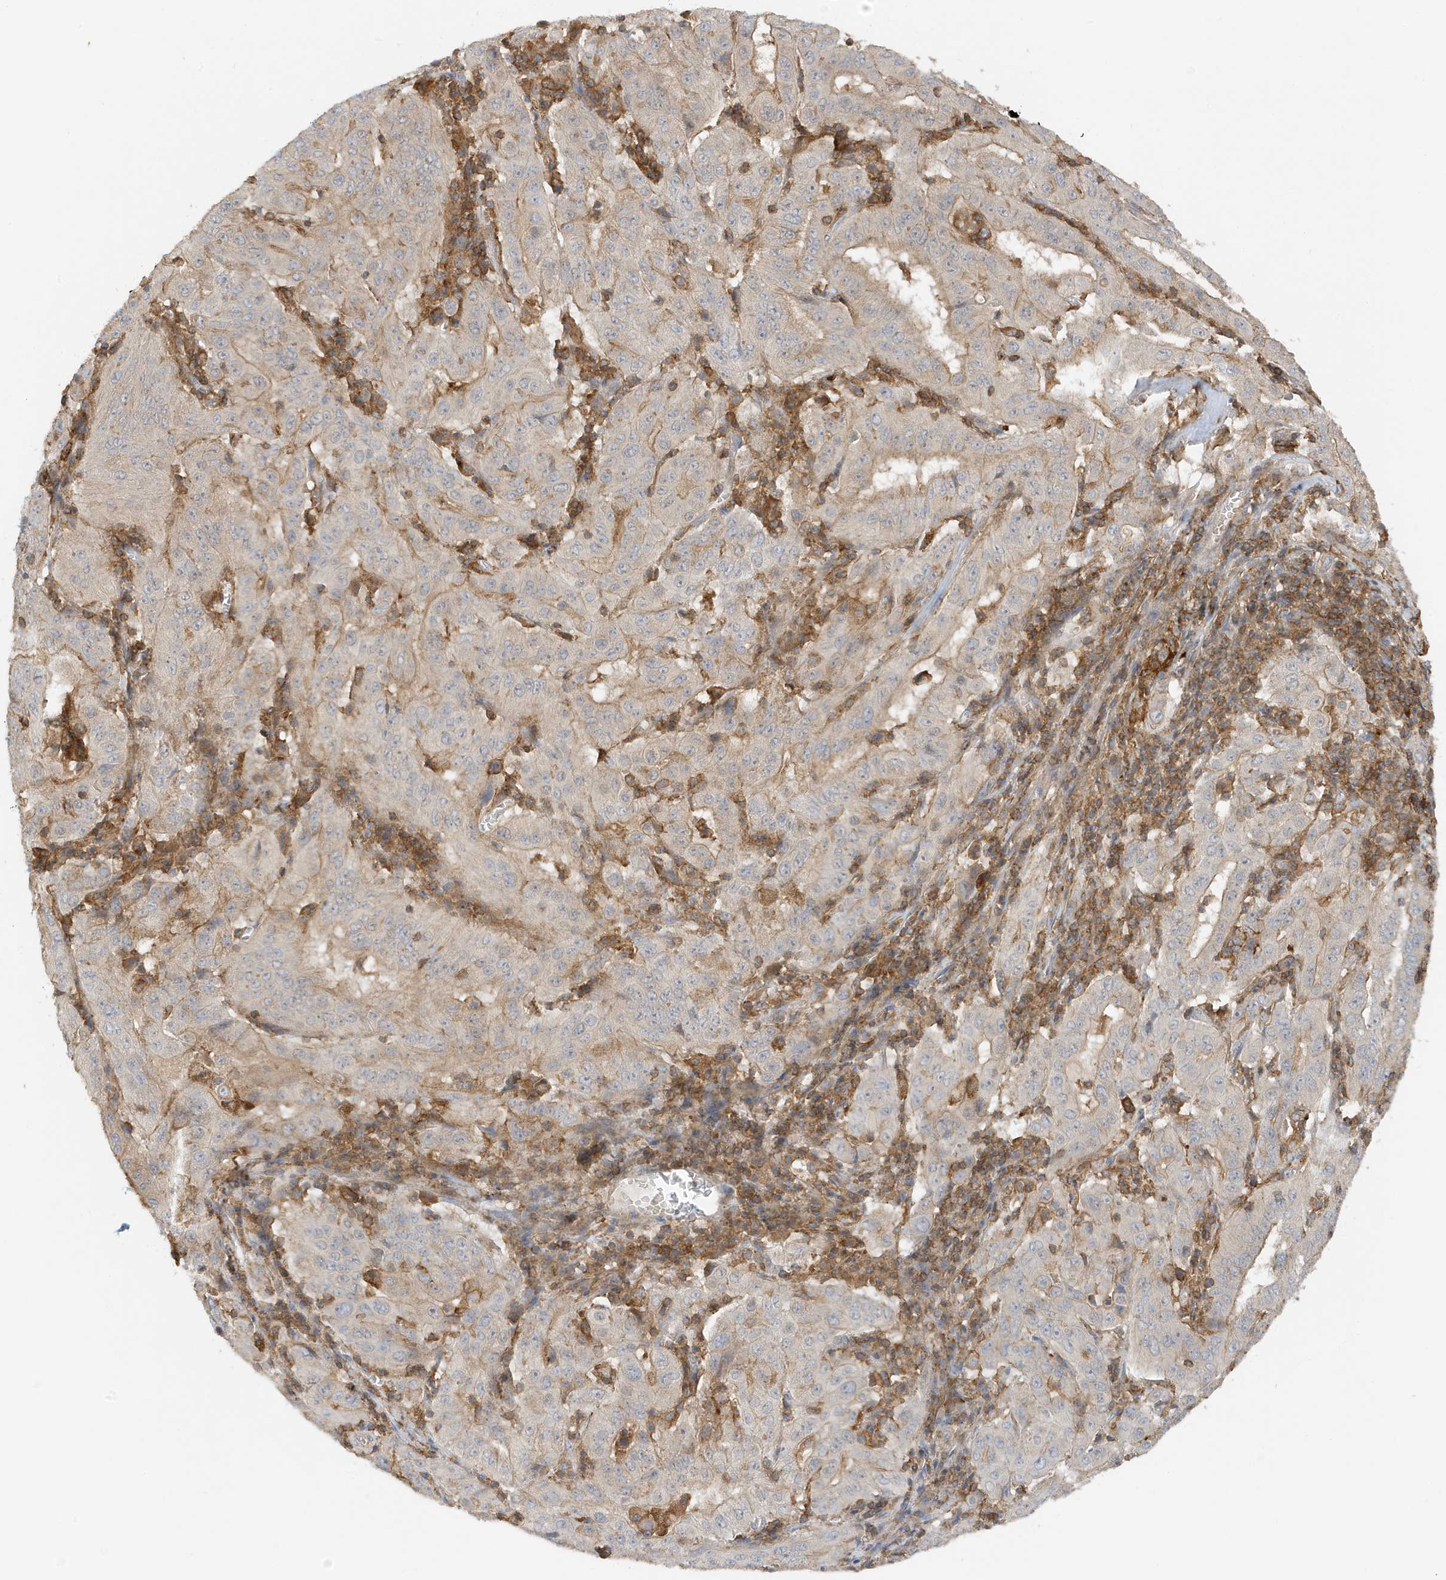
{"staining": {"intensity": "weak", "quantity": "25%-75%", "location": "cytoplasmic/membranous"}, "tissue": "pancreatic cancer", "cell_type": "Tumor cells", "image_type": "cancer", "snomed": [{"axis": "morphology", "description": "Adenocarcinoma, NOS"}, {"axis": "topography", "description": "Pancreas"}], "caption": "Approximately 25%-75% of tumor cells in adenocarcinoma (pancreatic) show weak cytoplasmic/membranous protein staining as visualized by brown immunohistochemical staining.", "gene": "TATDN3", "patient": {"sex": "male", "age": 63}}